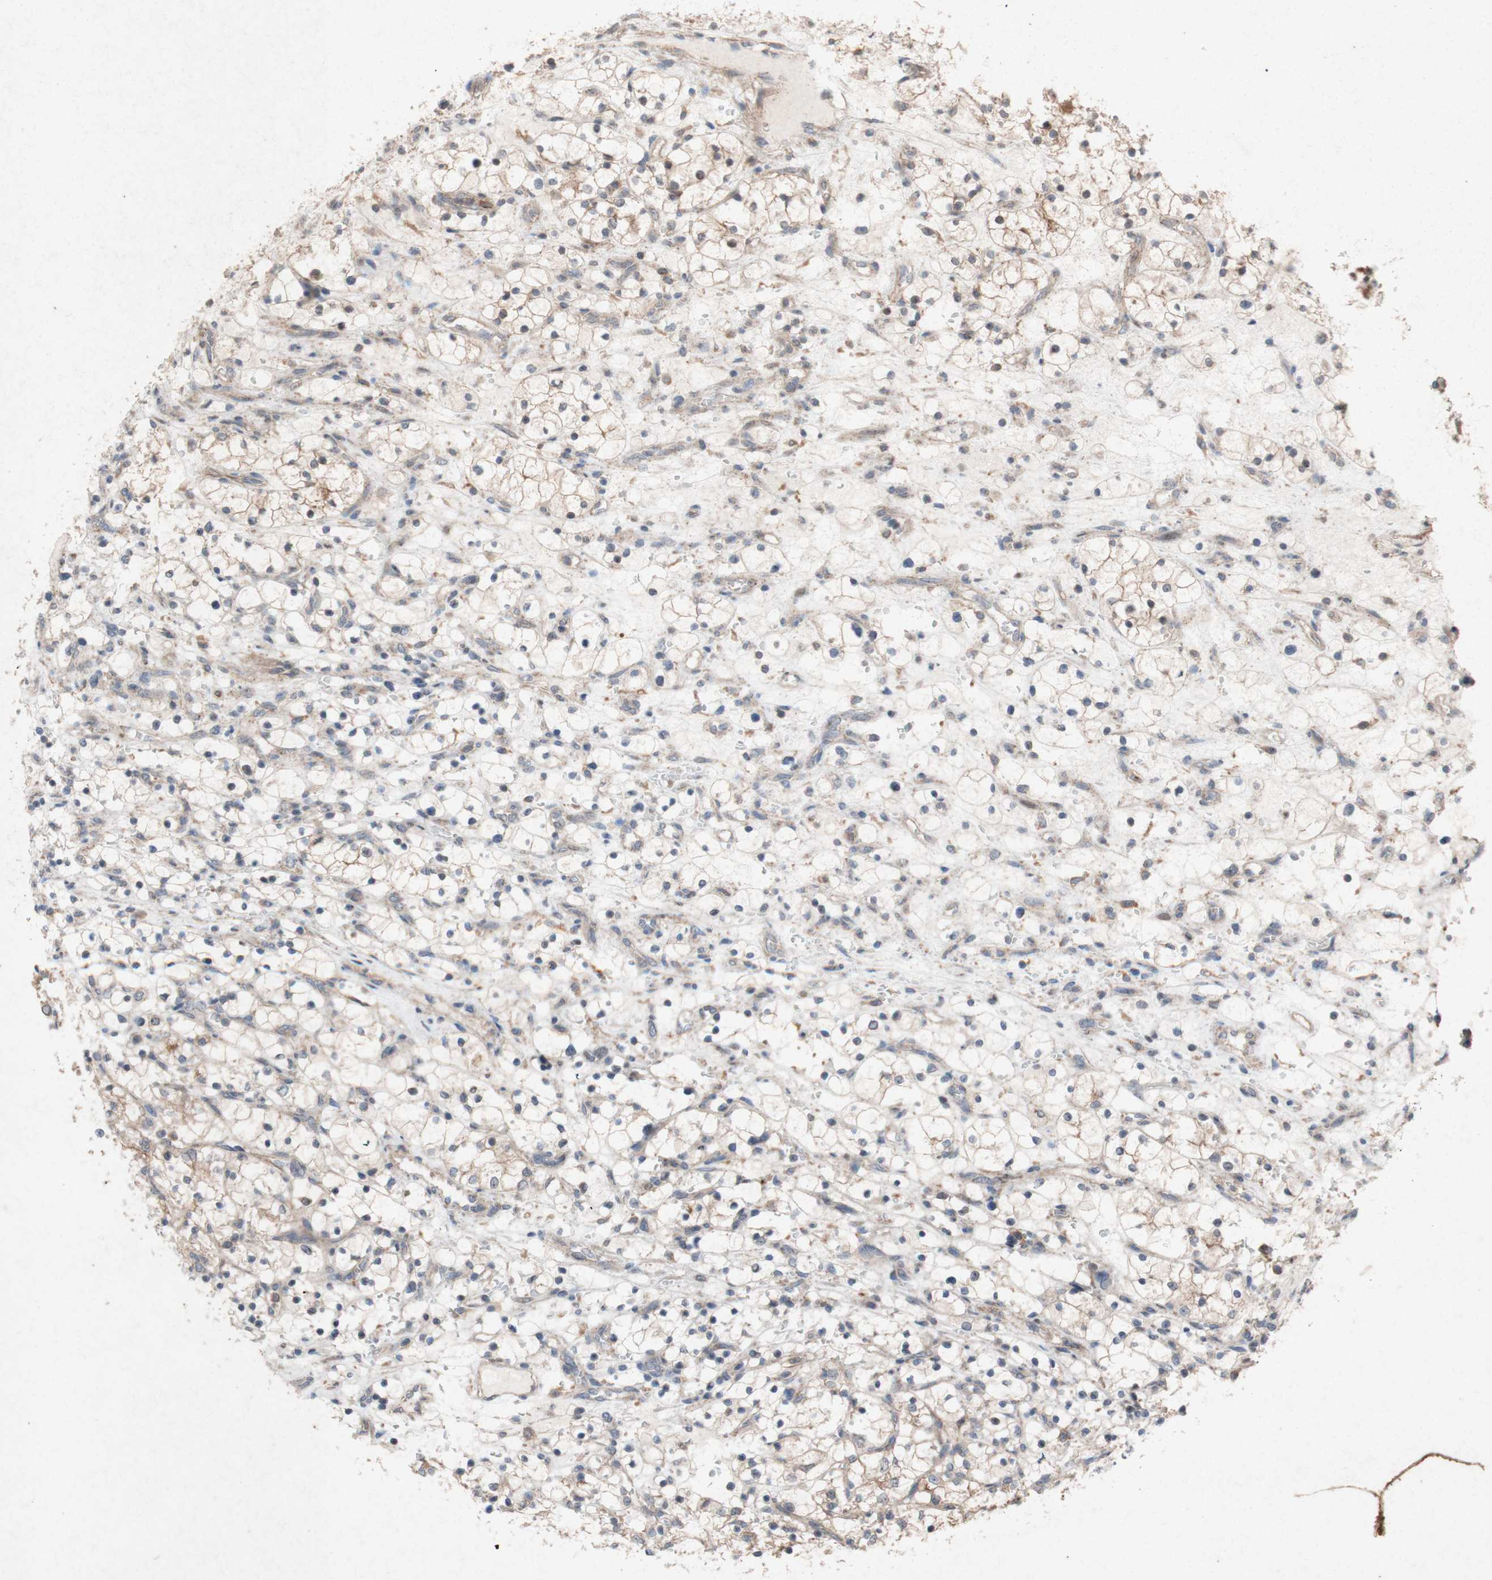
{"staining": {"intensity": "moderate", "quantity": "25%-75%", "location": "cytoplasmic/membranous"}, "tissue": "renal cancer", "cell_type": "Tumor cells", "image_type": "cancer", "snomed": [{"axis": "morphology", "description": "Adenocarcinoma, NOS"}, {"axis": "topography", "description": "Kidney"}], "caption": "Approximately 25%-75% of tumor cells in human adenocarcinoma (renal) display moderate cytoplasmic/membranous protein staining as visualized by brown immunohistochemical staining.", "gene": "ATP6V1F", "patient": {"sex": "female", "age": 69}}